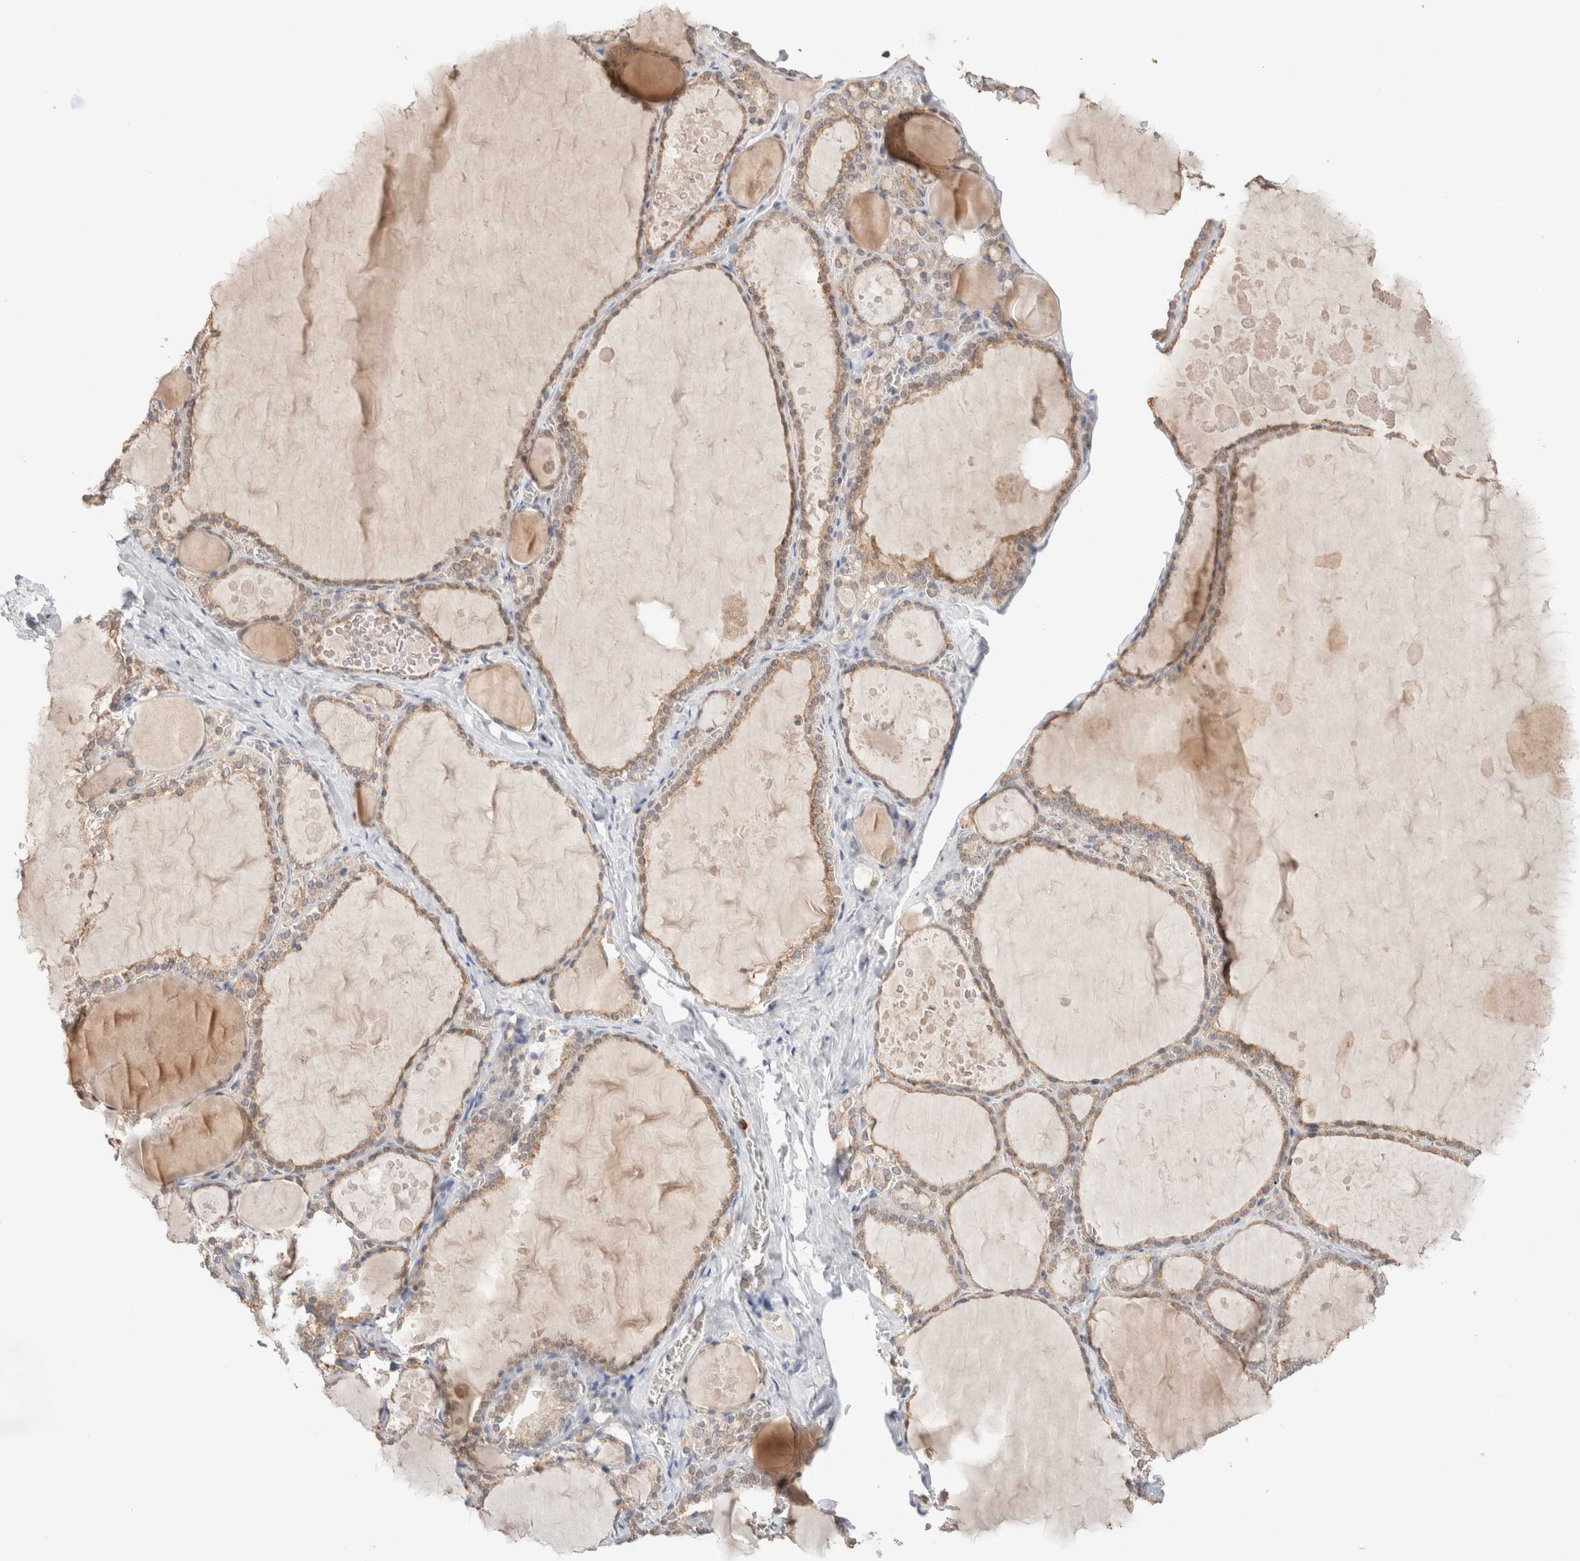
{"staining": {"intensity": "moderate", "quantity": ">75%", "location": "cytoplasmic/membranous"}, "tissue": "thyroid gland", "cell_type": "Glandular cells", "image_type": "normal", "snomed": [{"axis": "morphology", "description": "Normal tissue, NOS"}, {"axis": "topography", "description": "Thyroid gland"}], "caption": "The image reveals a brown stain indicating the presence of a protein in the cytoplasmic/membranous of glandular cells in thyroid gland. Nuclei are stained in blue.", "gene": "TRIM41", "patient": {"sex": "male", "age": 56}}